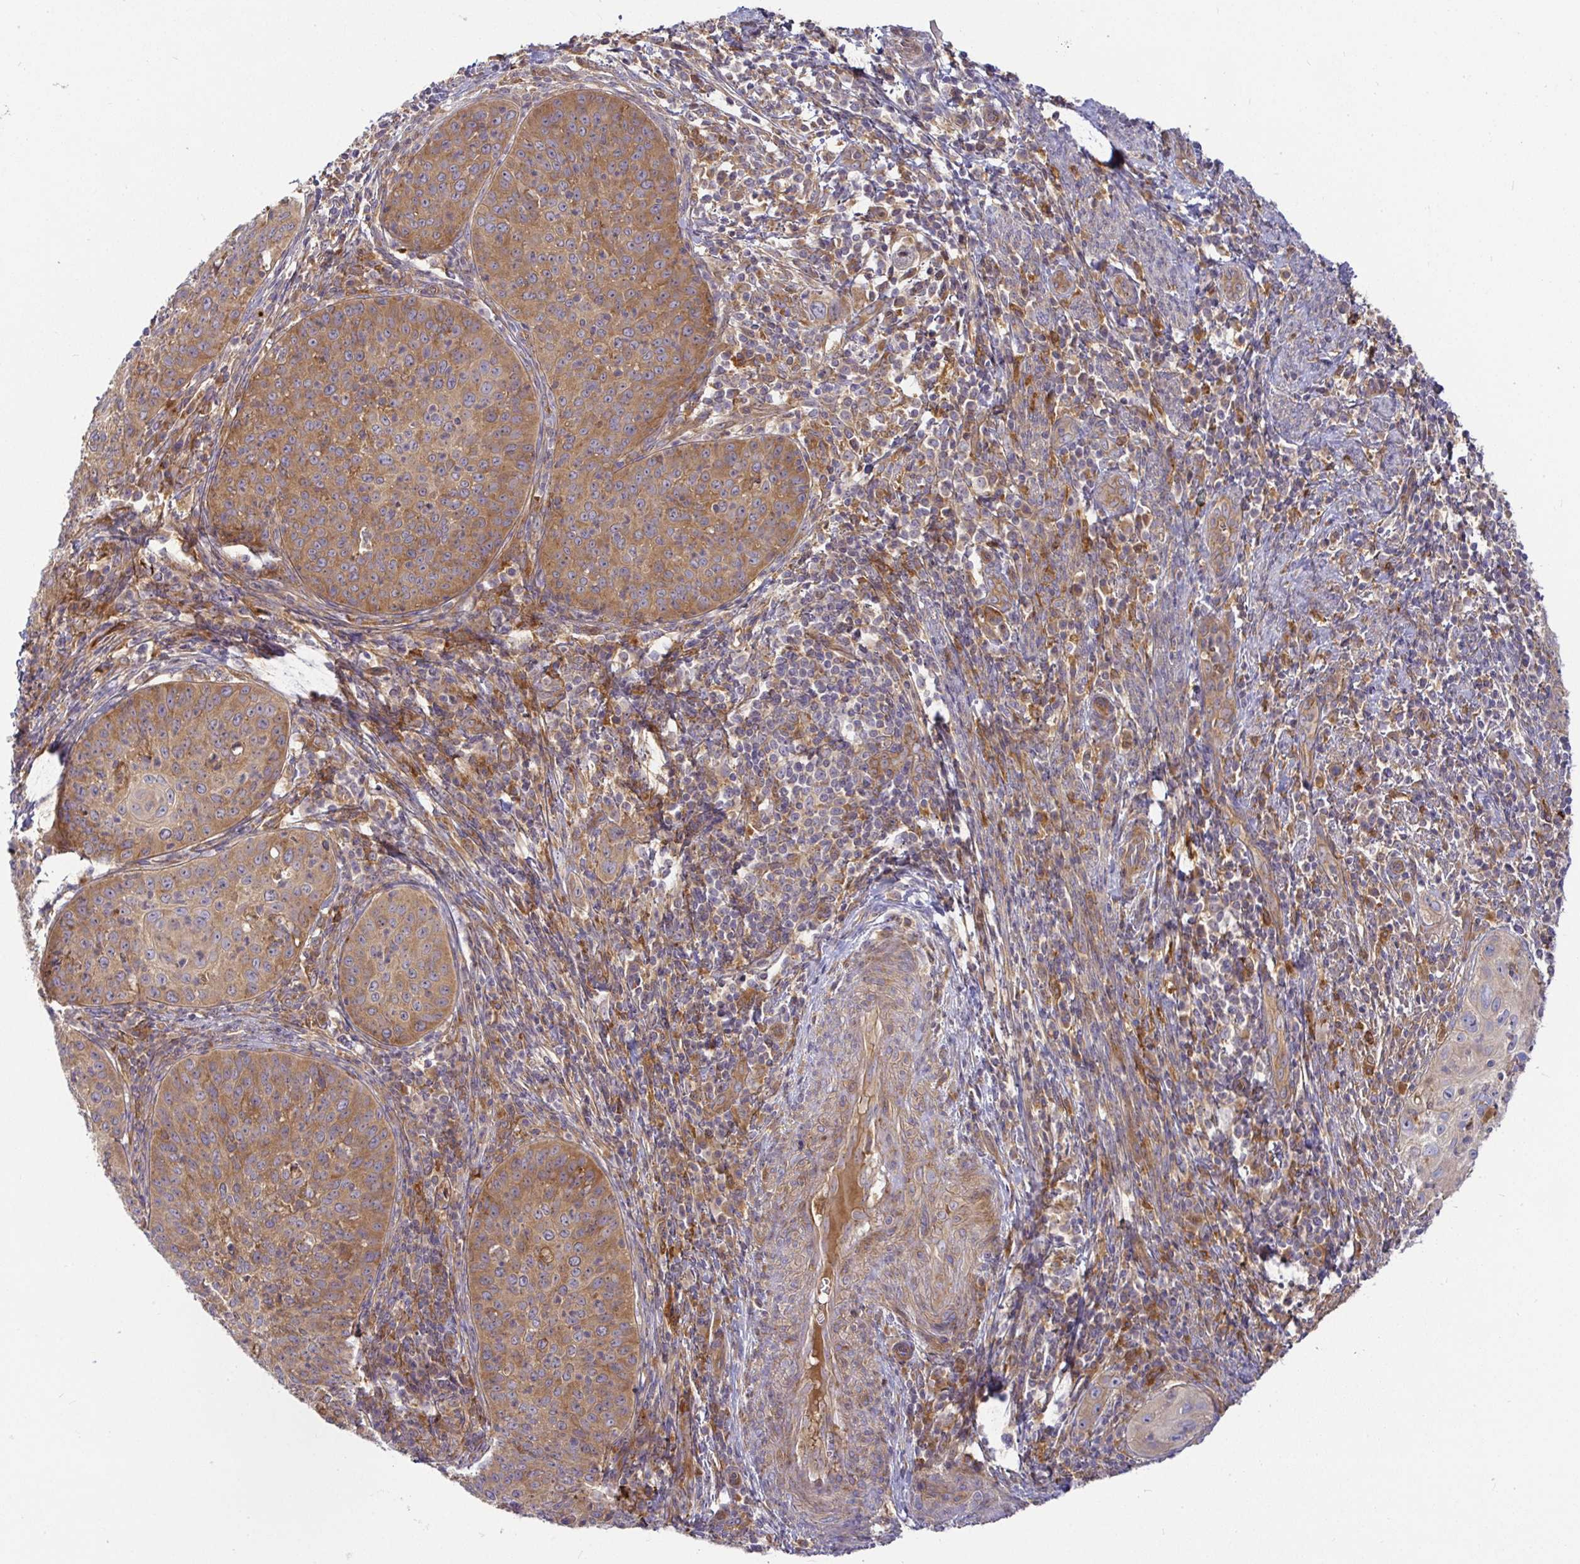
{"staining": {"intensity": "moderate", "quantity": ">75%", "location": "cytoplasmic/membranous"}, "tissue": "cervical cancer", "cell_type": "Tumor cells", "image_type": "cancer", "snomed": [{"axis": "morphology", "description": "Squamous cell carcinoma, NOS"}, {"axis": "topography", "description": "Cervix"}], "caption": "Human cervical cancer (squamous cell carcinoma) stained for a protein (brown) displays moderate cytoplasmic/membranous positive staining in approximately >75% of tumor cells.", "gene": "SNX8", "patient": {"sex": "female", "age": 30}}